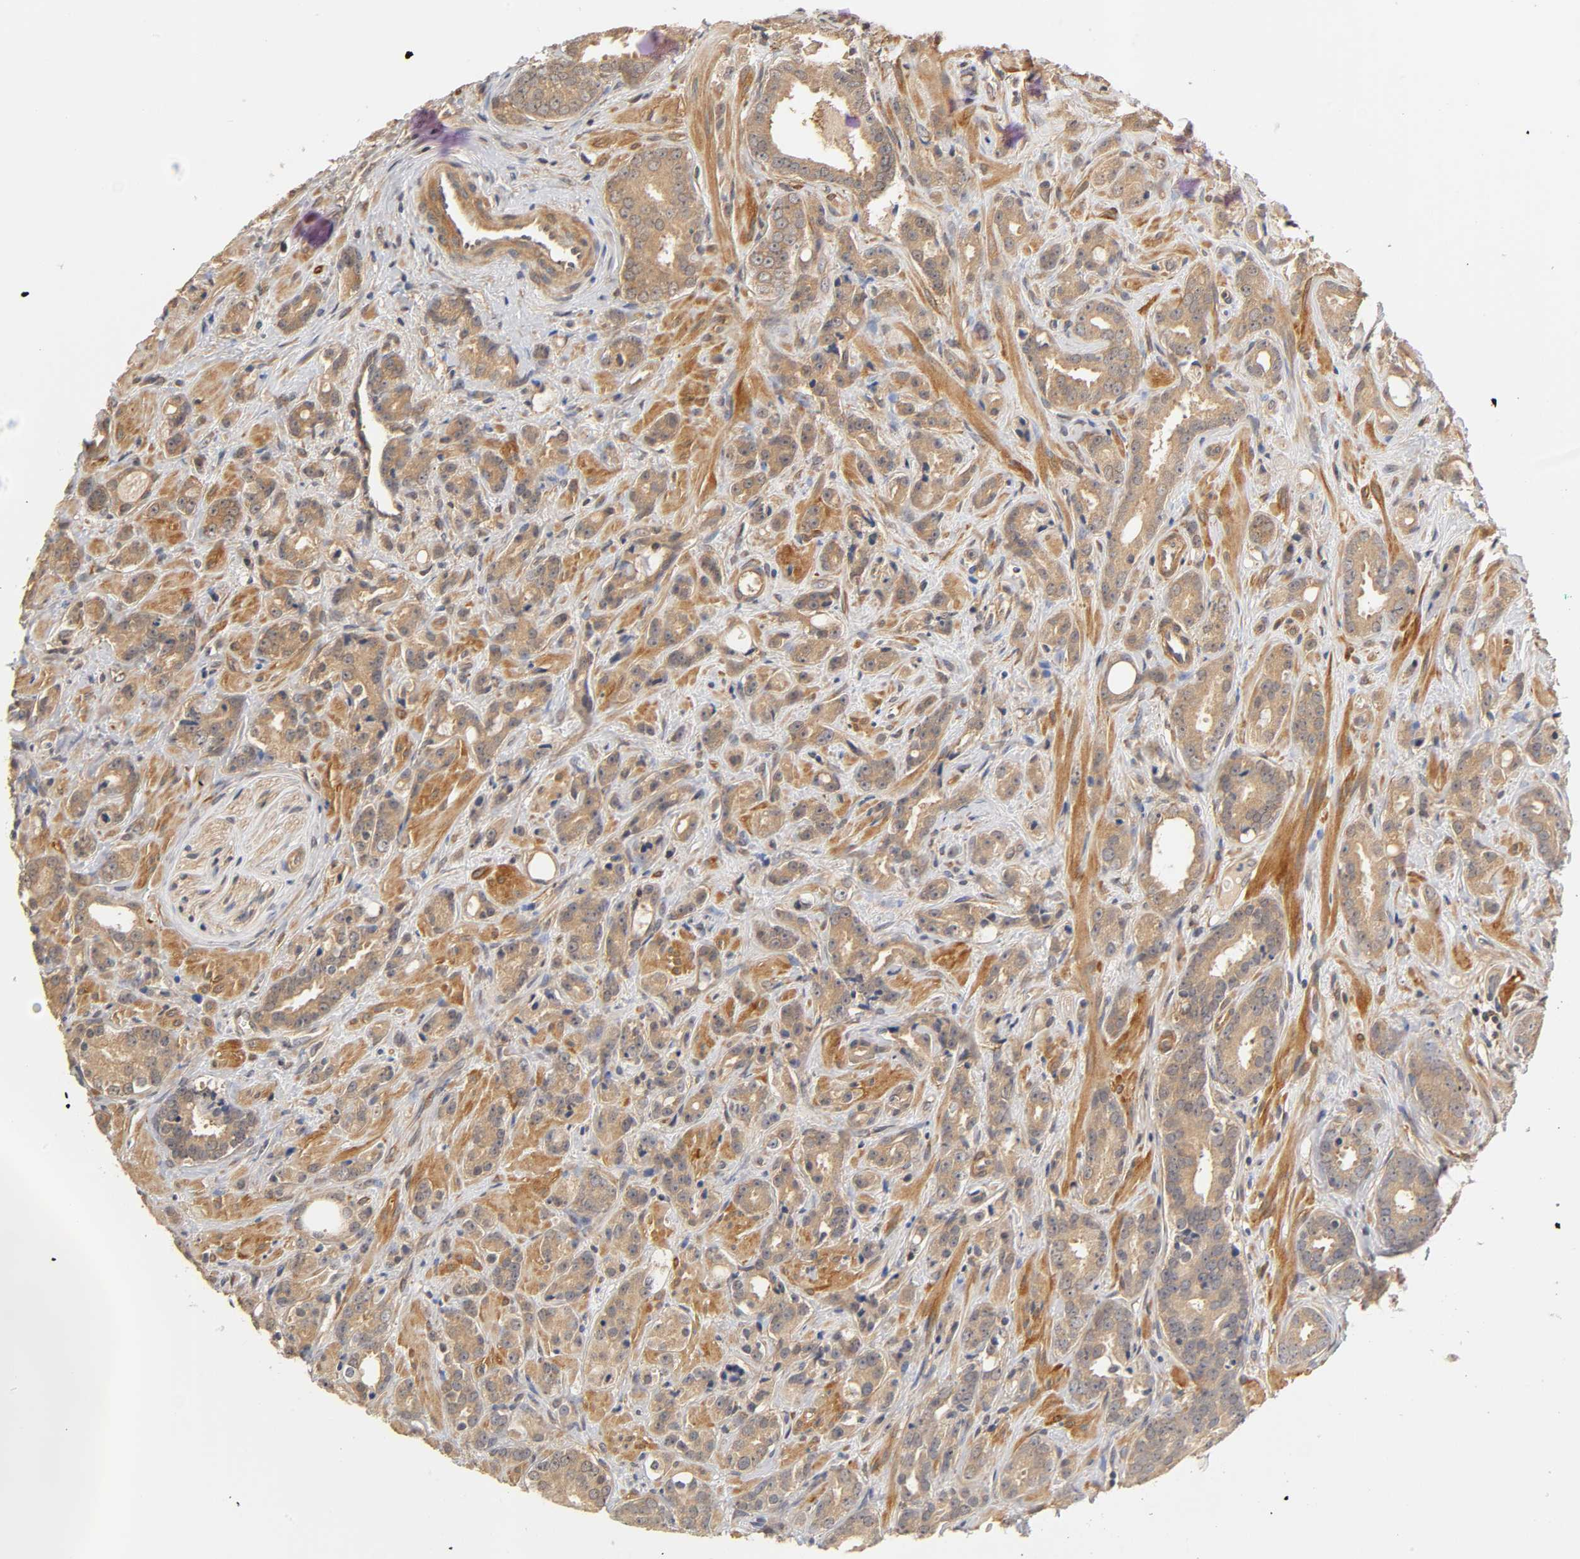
{"staining": {"intensity": "moderate", "quantity": ">75%", "location": "cytoplasmic/membranous"}, "tissue": "prostate cancer", "cell_type": "Tumor cells", "image_type": "cancer", "snomed": [{"axis": "morphology", "description": "Adenocarcinoma, Low grade"}, {"axis": "topography", "description": "Prostate"}], "caption": "High-power microscopy captured an immunohistochemistry (IHC) micrograph of prostate cancer, revealing moderate cytoplasmic/membranous positivity in about >75% of tumor cells.", "gene": "PDE5A", "patient": {"sex": "male", "age": 57}}